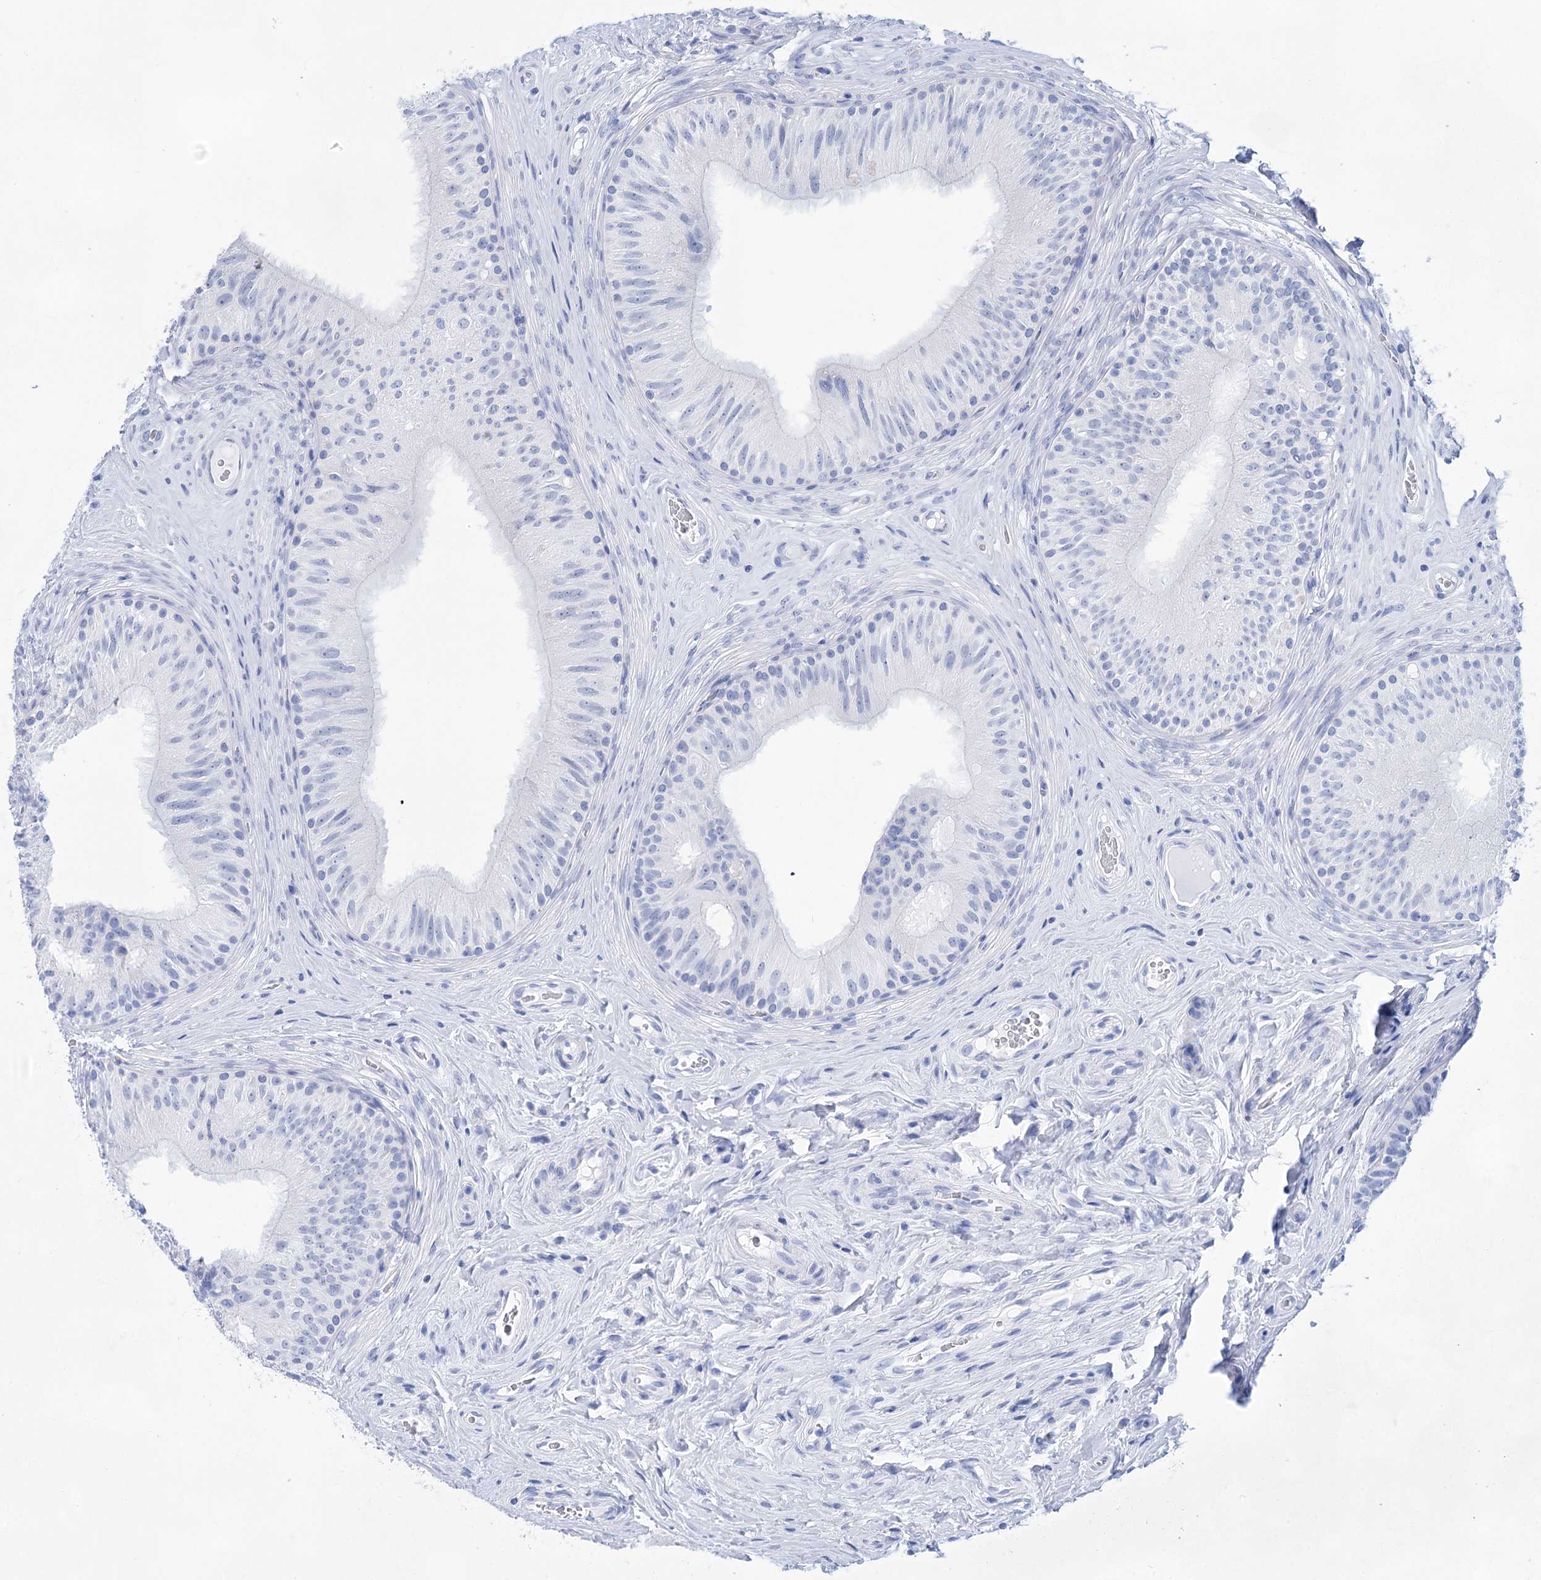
{"staining": {"intensity": "negative", "quantity": "none", "location": "none"}, "tissue": "epididymis", "cell_type": "Glandular cells", "image_type": "normal", "snomed": [{"axis": "morphology", "description": "Normal tissue, NOS"}, {"axis": "topography", "description": "Epididymis"}], "caption": "Immunohistochemistry of unremarkable human epididymis demonstrates no expression in glandular cells. Brightfield microscopy of immunohistochemistry stained with DAB (brown) and hematoxylin (blue), captured at high magnification.", "gene": "LALBA", "patient": {"sex": "male", "age": 46}}